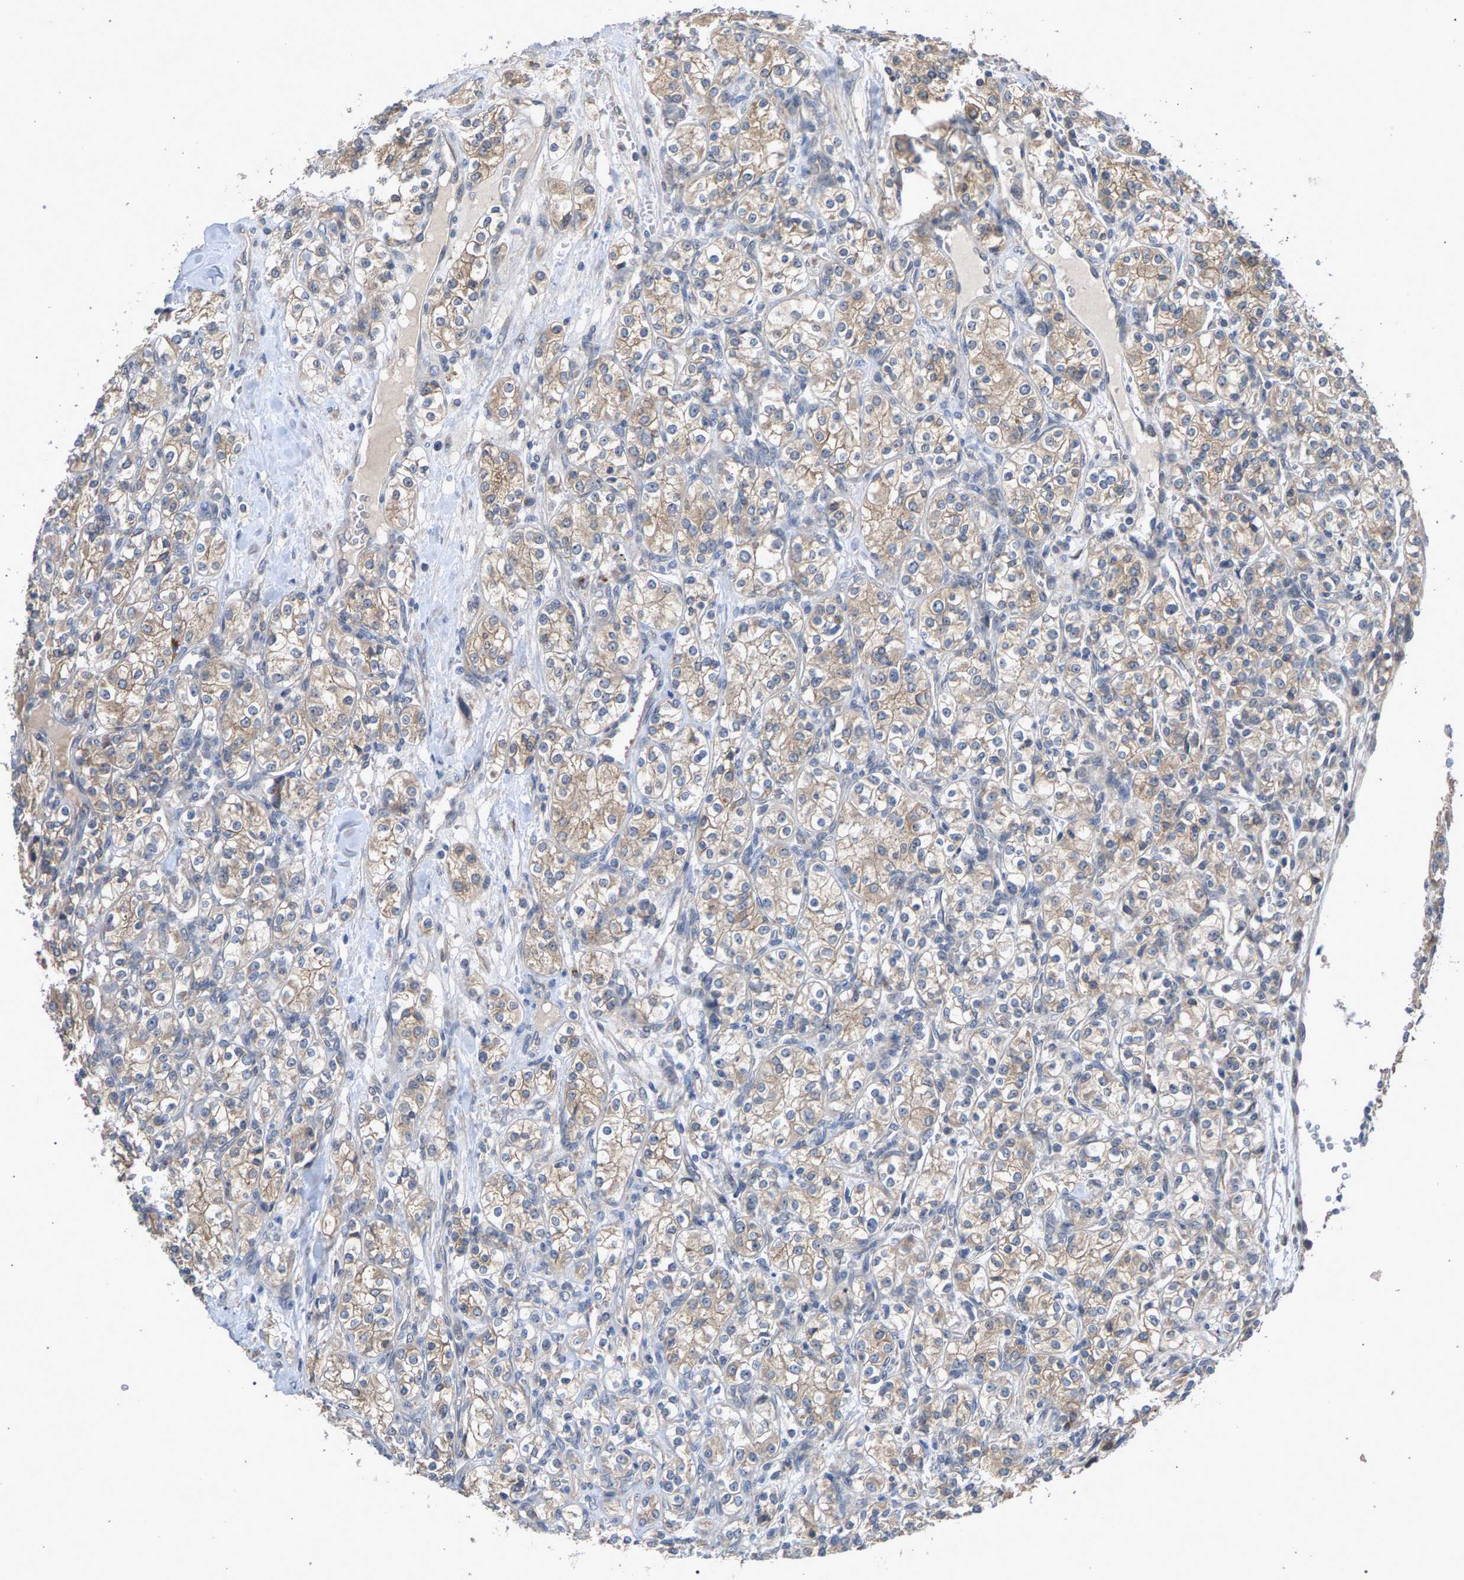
{"staining": {"intensity": "weak", "quantity": ">75%", "location": "cytoplasmic/membranous"}, "tissue": "renal cancer", "cell_type": "Tumor cells", "image_type": "cancer", "snomed": [{"axis": "morphology", "description": "Adenocarcinoma, NOS"}, {"axis": "topography", "description": "Kidney"}], "caption": "Approximately >75% of tumor cells in renal cancer (adenocarcinoma) display weak cytoplasmic/membranous protein positivity as visualized by brown immunohistochemical staining.", "gene": "SLC4A4", "patient": {"sex": "male", "age": 77}}